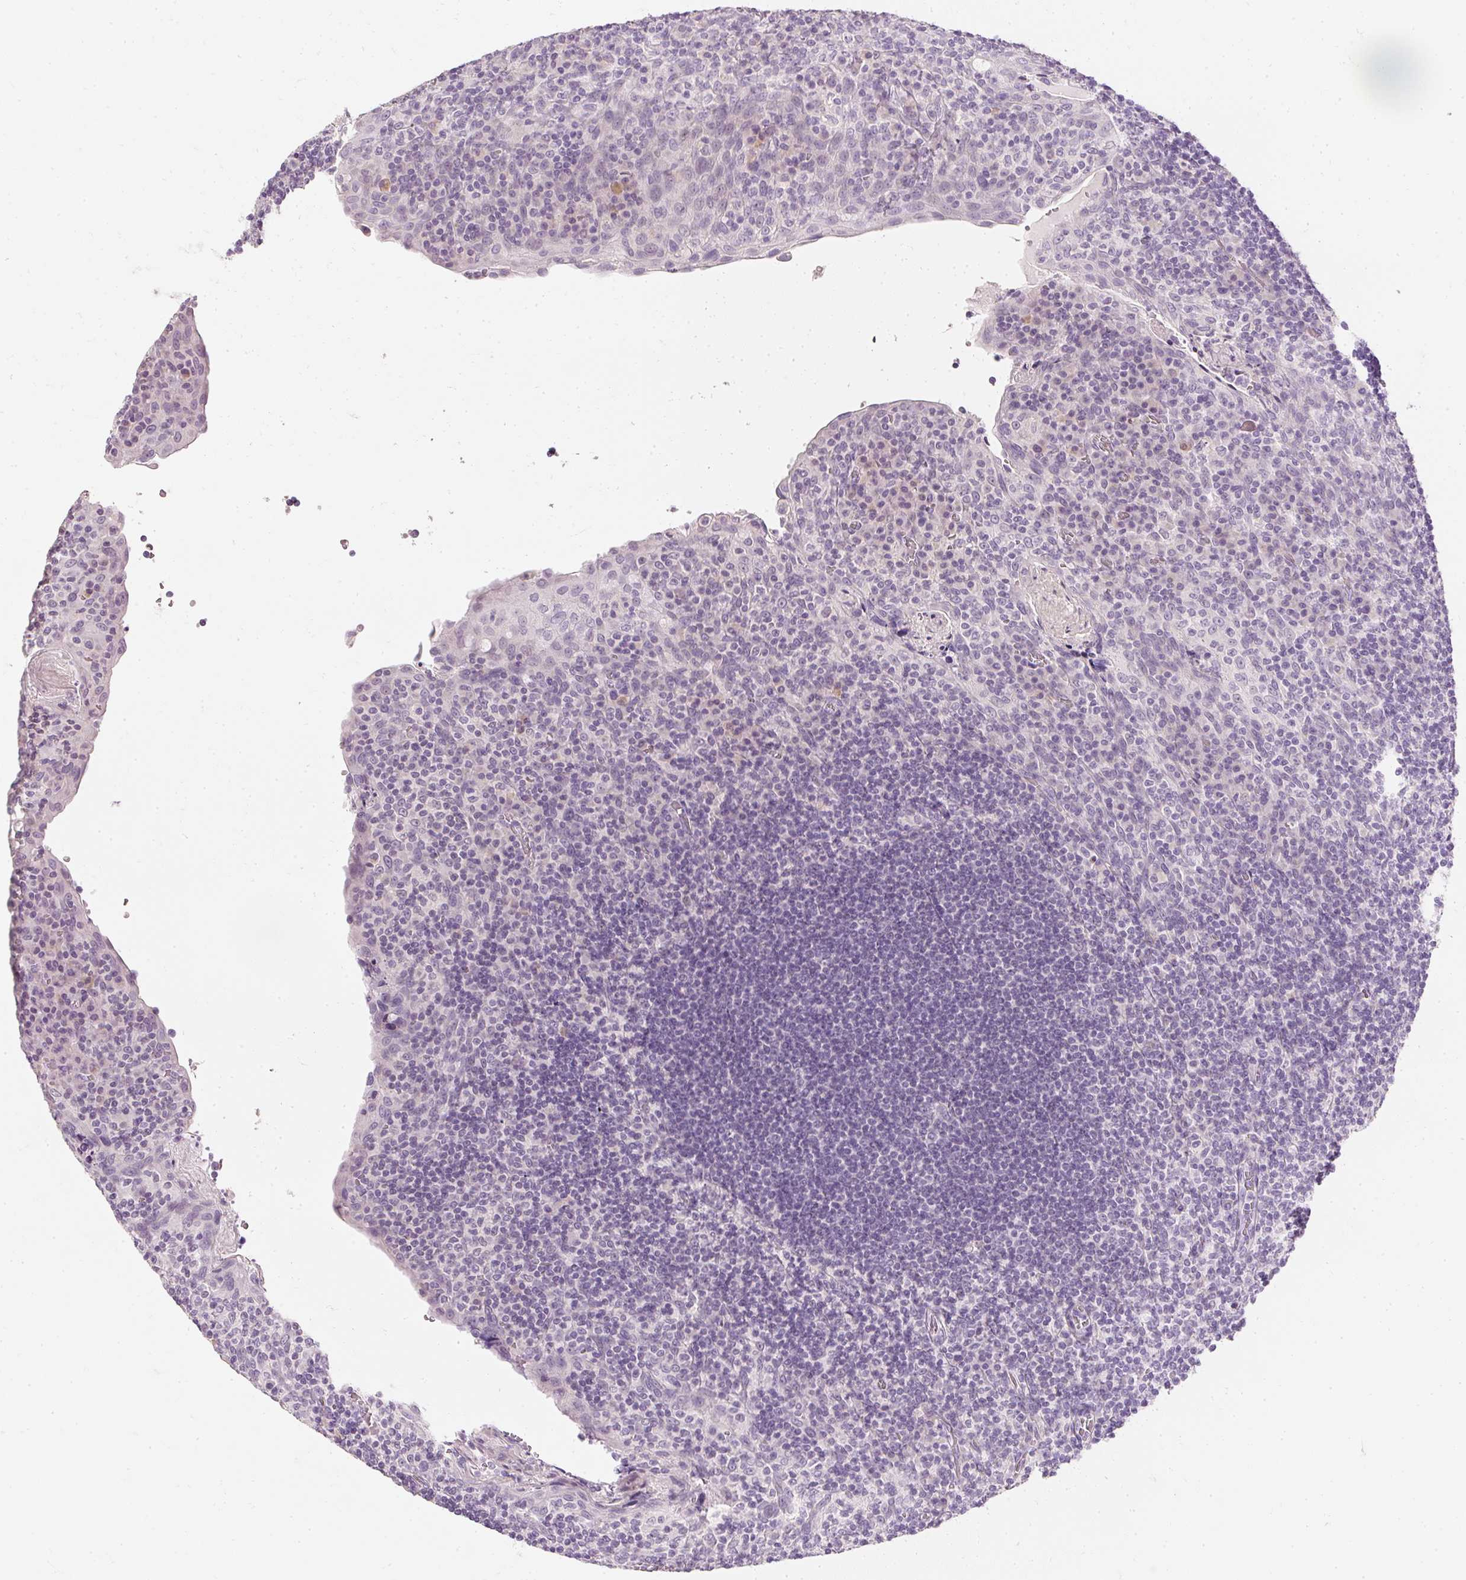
{"staining": {"intensity": "negative", "quantity": "none", "location": "none"}, "tissue": "tonsil", "cell_type": "Germinal center cells", "image_type": "normal", "snomed": [{"axis": "morphology", "description": "Normal tissue, NOS"}, {"axis": "topography", "description": "Tonsil"}], "caption": "Tonsil stained for a protein using IHC displays no positivity germinal center cells.", "gene": "ELAVL3", "patient": {"sex": "male", "age": 17}}